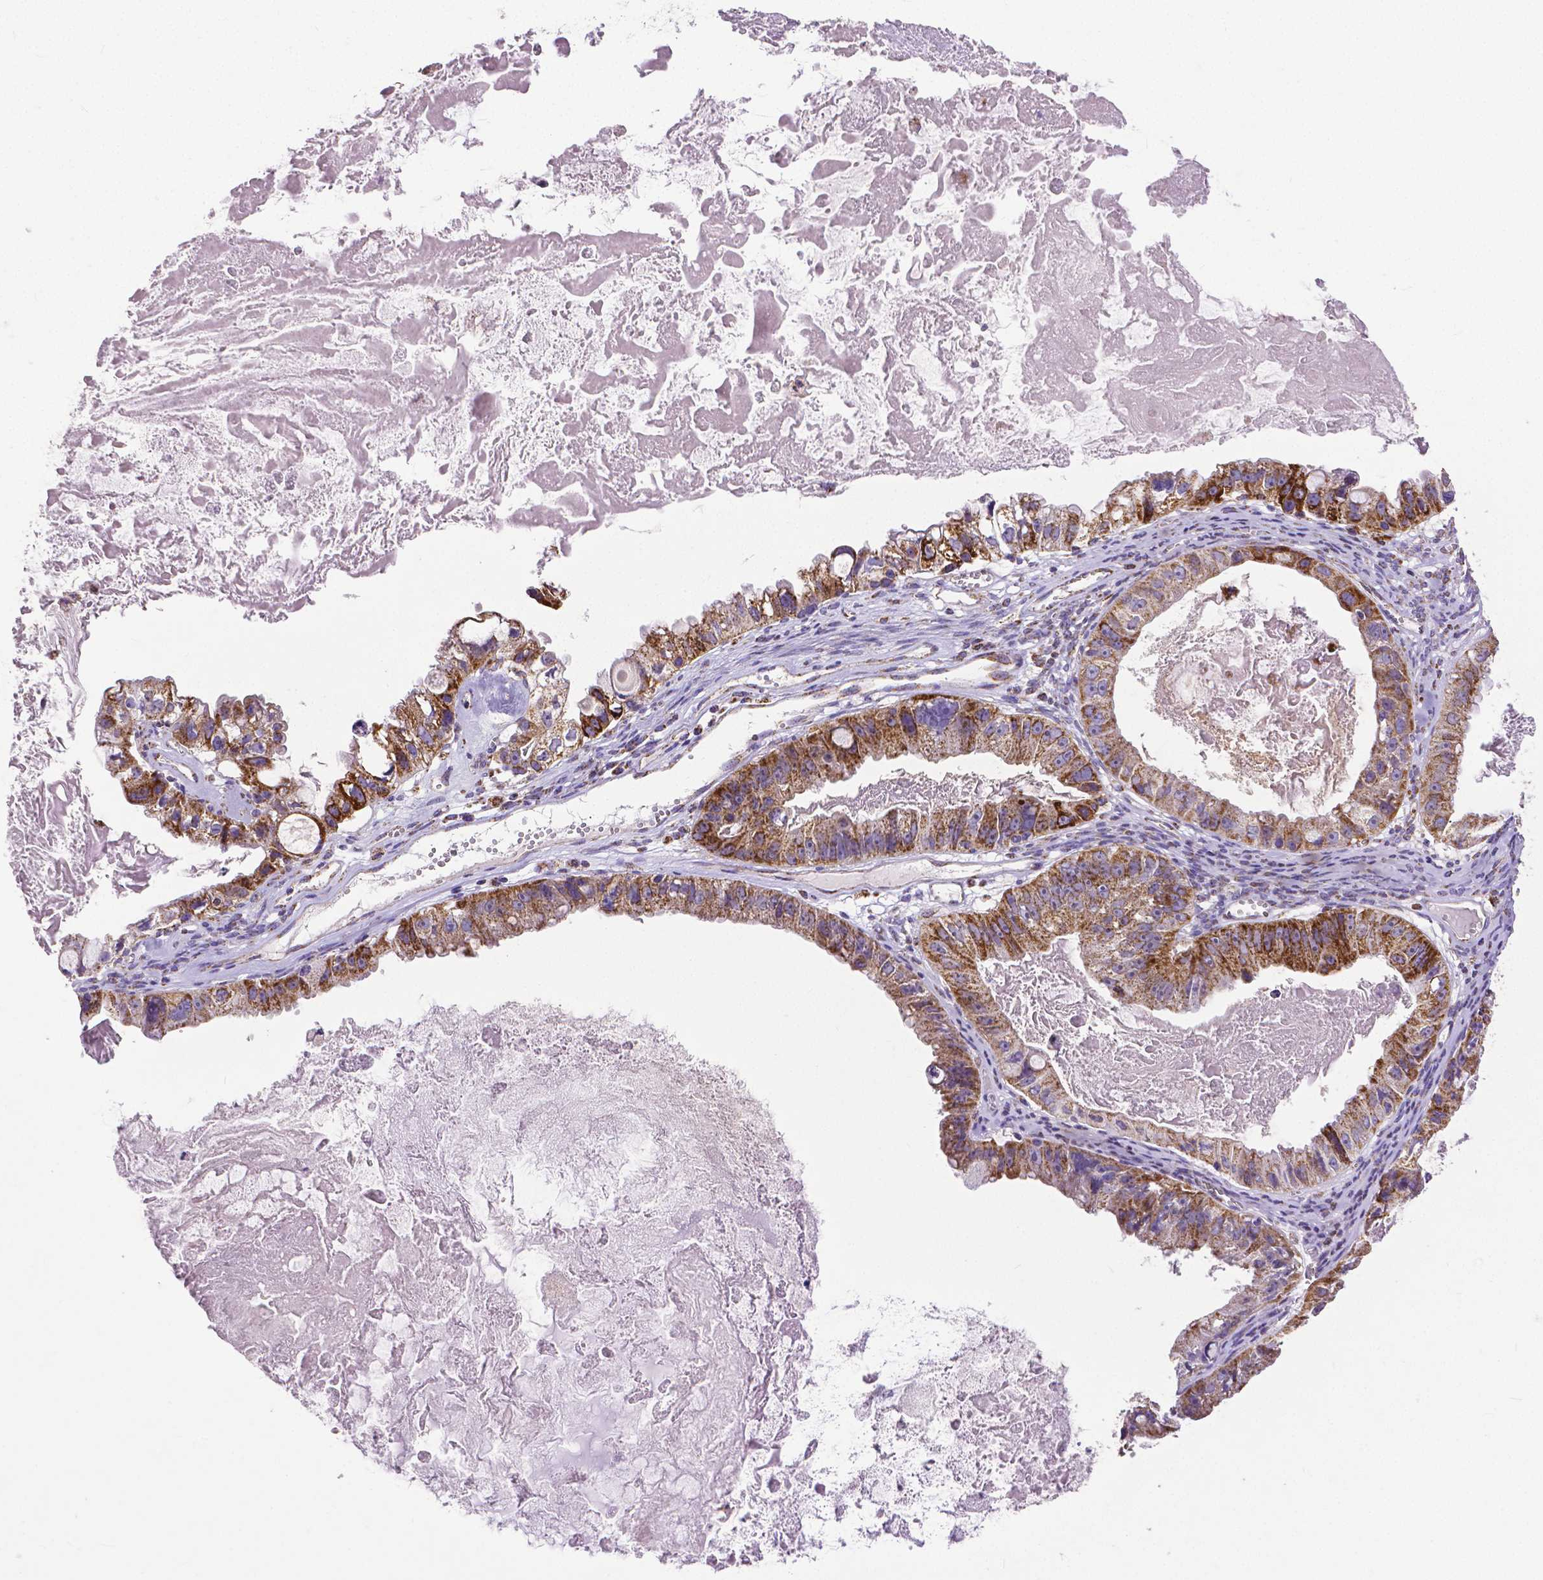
{"staining": {"intensity": "strong", "quantity": ">75%", "location": "cytoplasmic/membranous"}, "tissue": "ovarian cancer", "cell_type": "Tumor cells", "image_type": "cancer", "snomed": [{"axis": "morphology", "description": "Cystadenocarcinoma, mucinous, NOS"}, {"axis": "topography", "description": "Ovary"}], "caption": "A high-resolution image shows immunohistochemistry staining of ovarian cancer, which reveals strong cytoplasmic/membranous staining in approximately >75% of tumor cells.", "gene": "MACC1", "patient": {"sex": "female", "age": 61}}